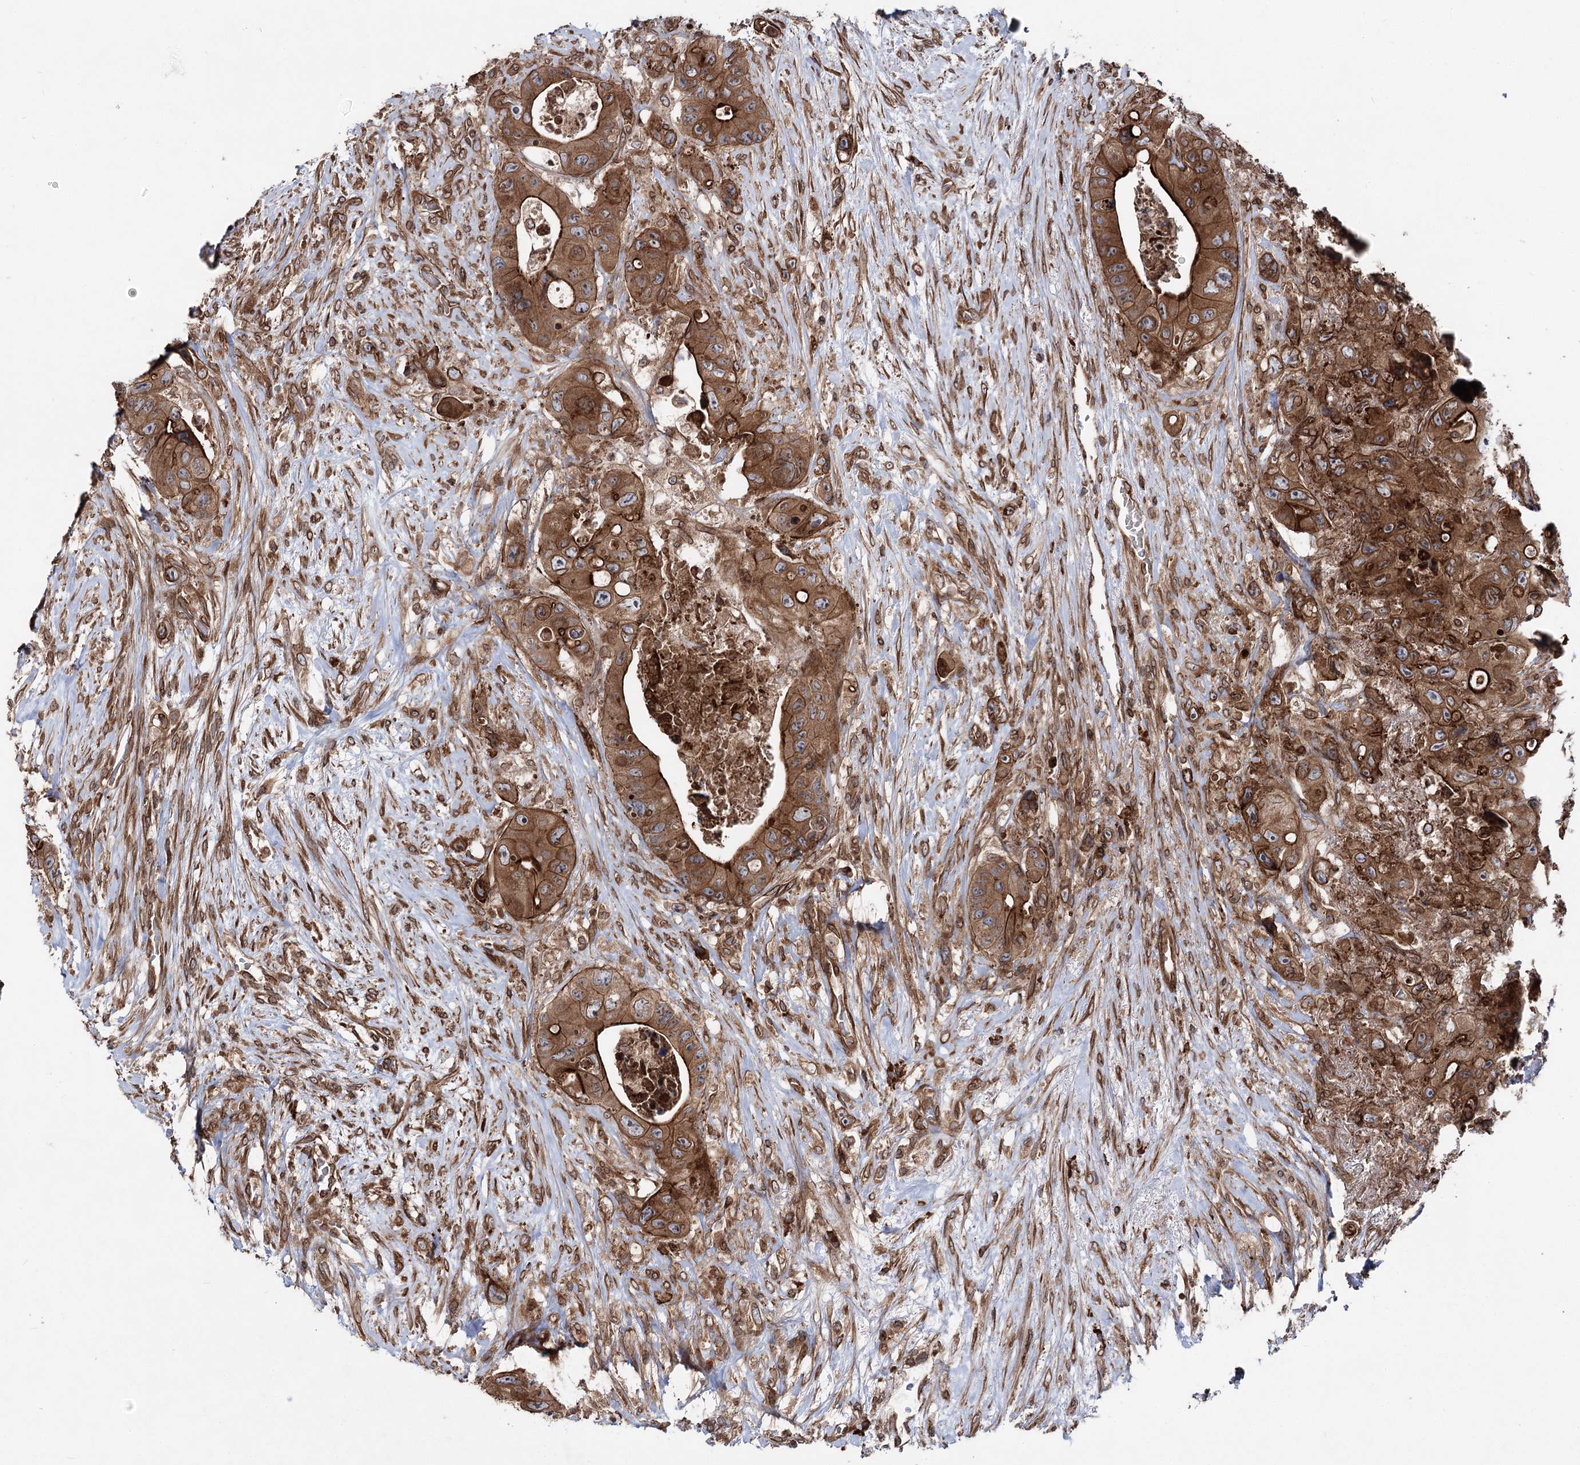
{"staining": {"intensity": "strong", "quantity": ">75%", "location": "cytoplasmic/membranous"}, "tissue": "colorectal cancer", "cell_type": "Tumor cells", "image_type": "cancer", "snomed": [{"axis": "morphology", "description": "Adenocarcinoma, NOS"}, {"axis": "topography", "description": "Colon"}], "caption": "Colorectal adenocarcinoma tissue shows strong cytoplasmic/membranous staining in about >75% of tumor cells (IHC, brightfield microscopy, high magnification).", "gene": "FGFR1OP2", "patient": {"sex": "female", "age": 46}}